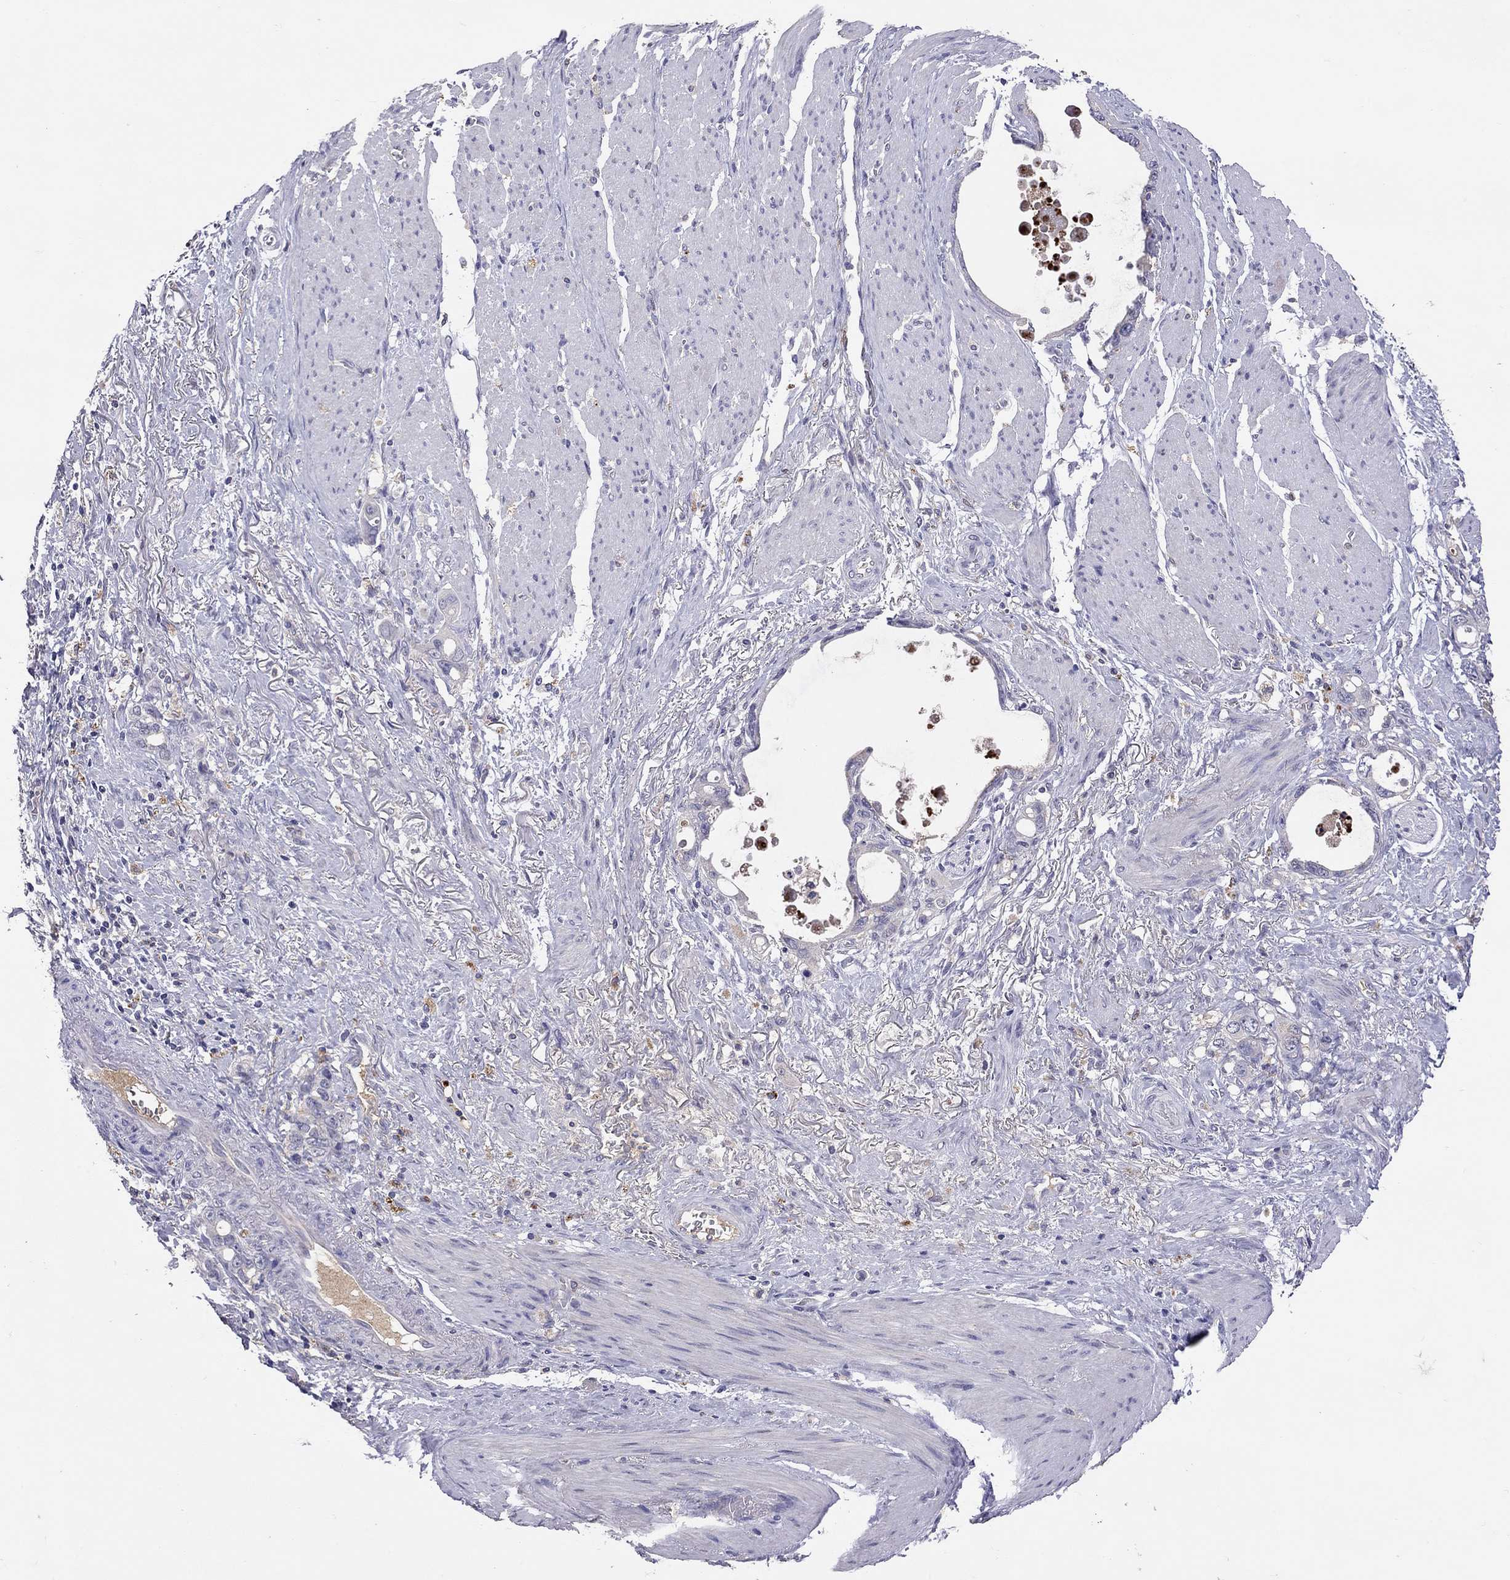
{"staining": {"intensity": "negative", "quantity": "none", "location": "none"}, "tissue": "stomach cancer", "cell_type": "Tumor cells", "image_type": "cancer", "snomed": [{"axis": "morphology", "description": "Adenocarcinoma, NOS"}, {"axis": "topography", "description": "Stomach, upper"}], "caption": "DAB immunohistochemical staining of human adenocarcinoma (stomach) shows no significant staining in tumor cells.", "gene": "SERPINA3", "patient": {"sex": "male", "age": 74}}